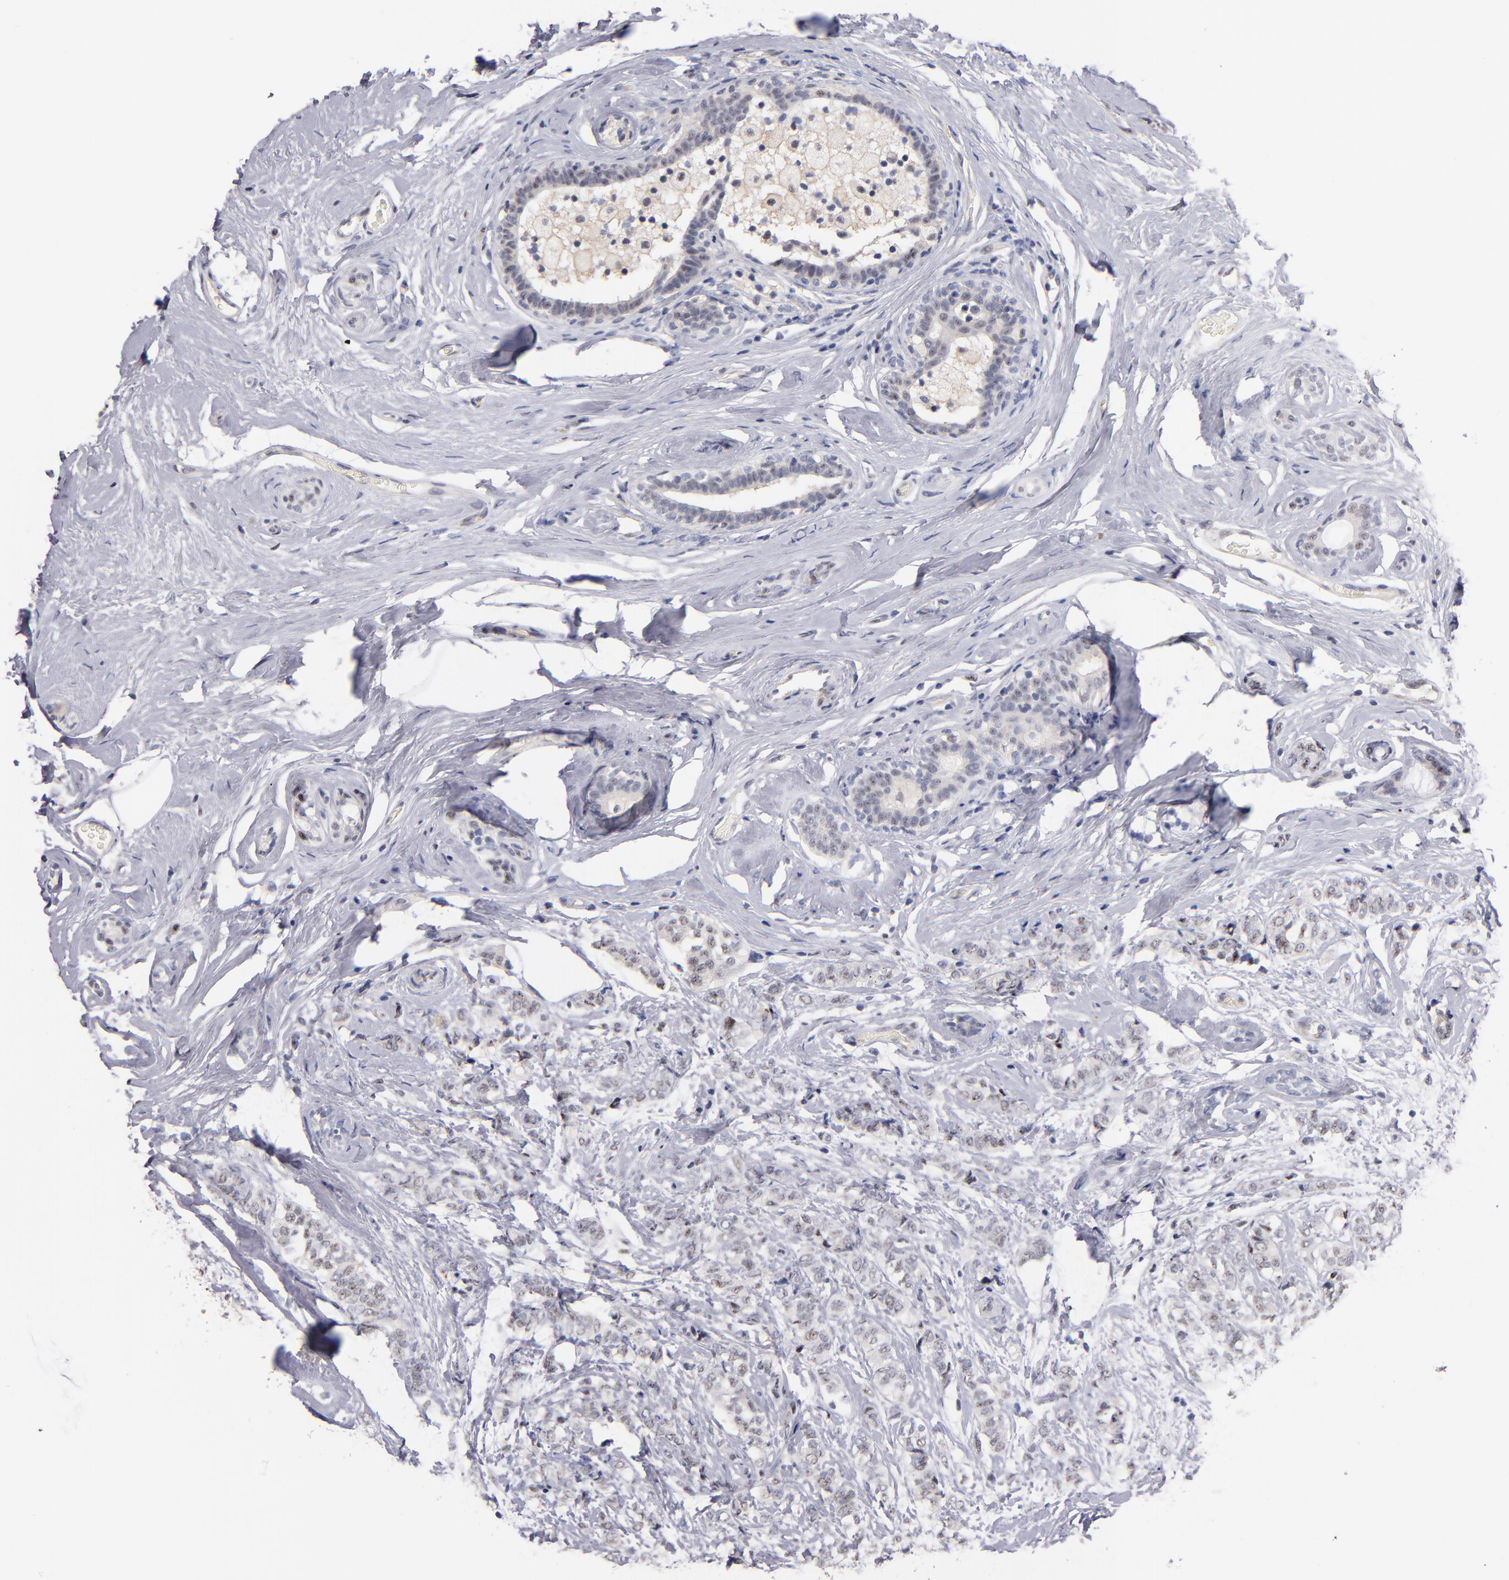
{"staining": {"intensity": "weak", "quantity": "25%-75%", "location": "nuclear"}, "tissue": "breast cancer", "cell_type": "Tumor cells", "image_type": "cancer", "snomed": [{"axis": "morphology", "description": "Lobular carcinoma"}, {"axis": "topography", "description": "Breast"}], "caption": "DAB immunohistochemical staining of lobular carcinoma (breast) demonstrates weak nuclear protein positivity in about 25%-75% of tumor cells.", "gene": "RAF1", "patient": {"sex": "female", "age": 60}}